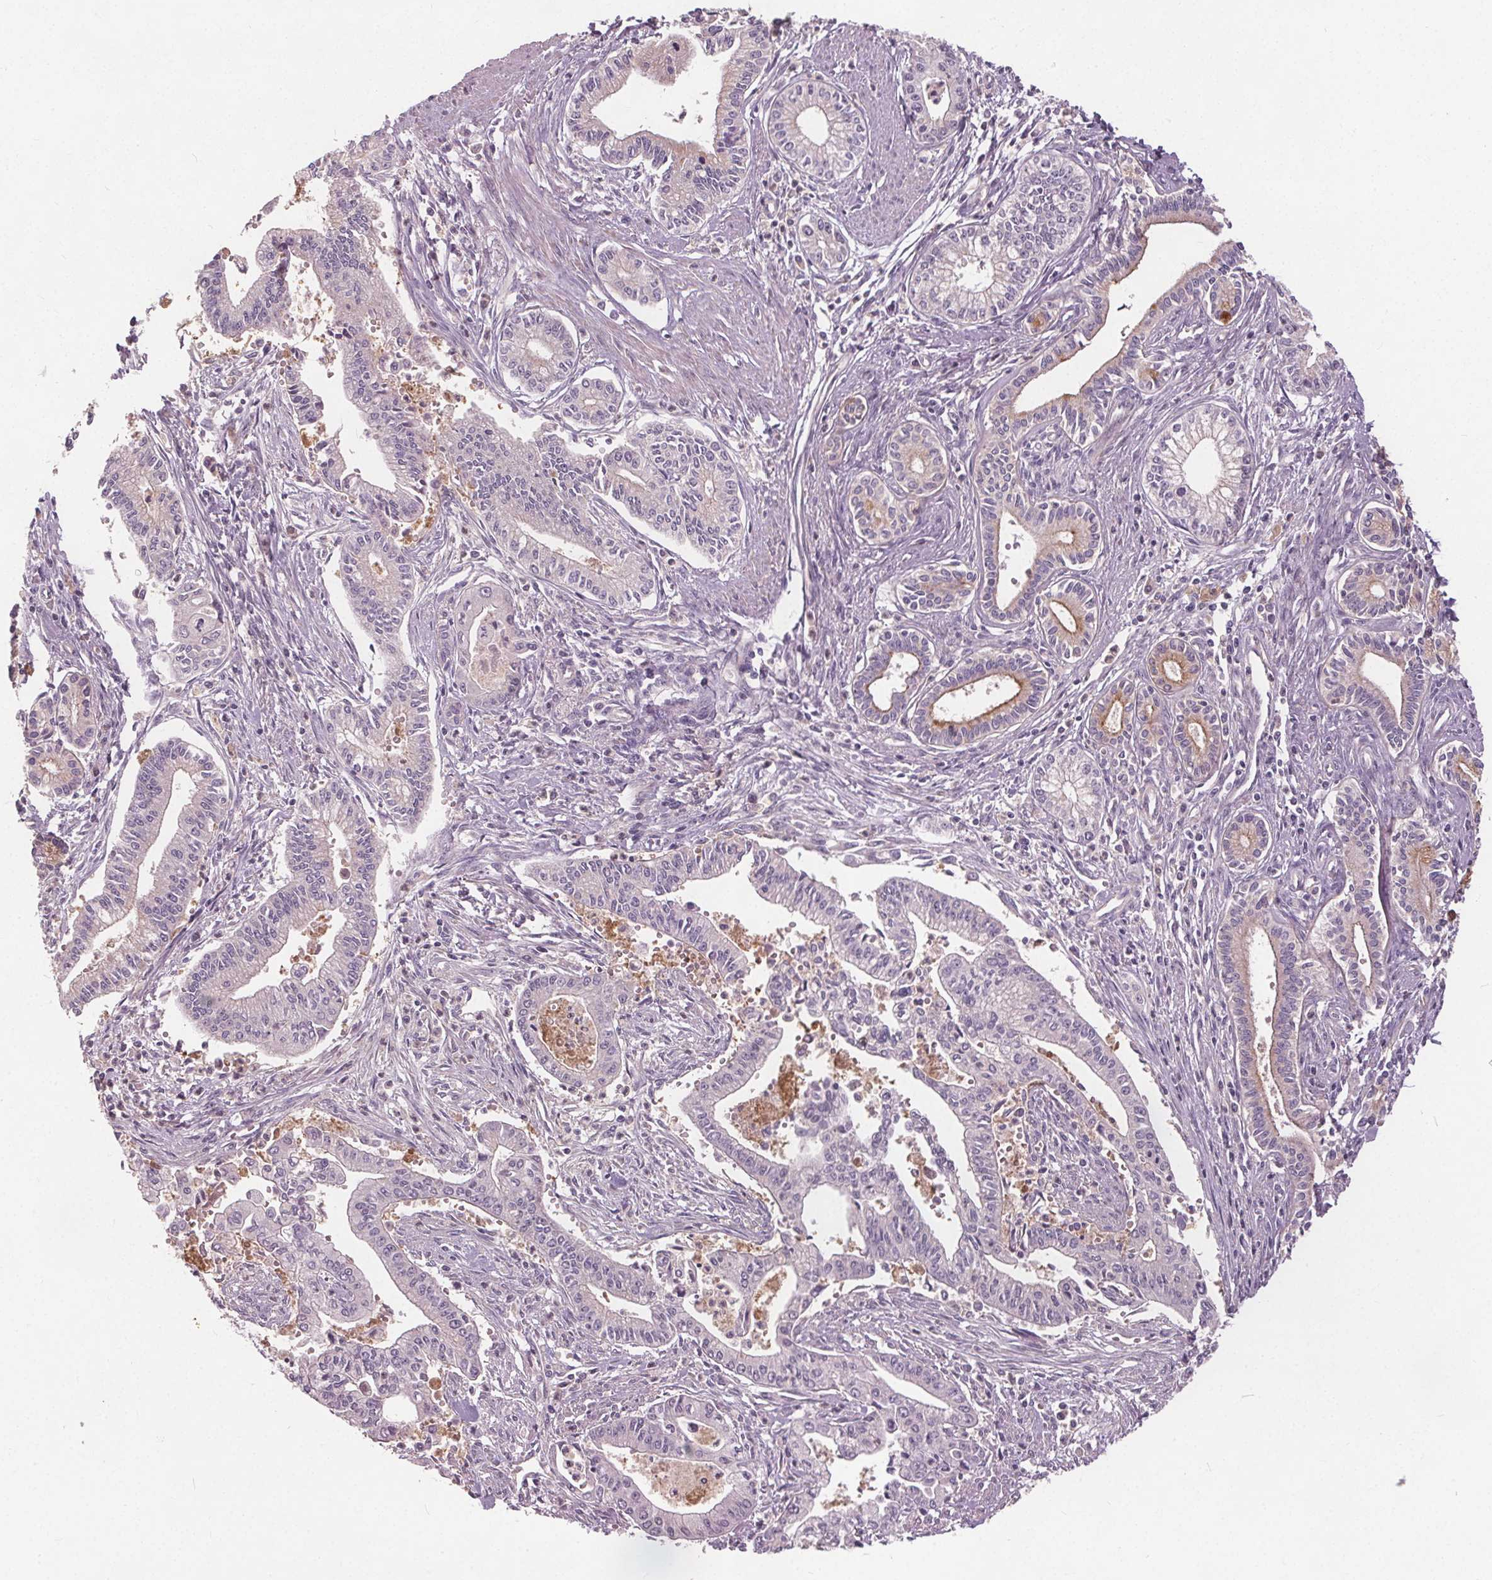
{"staining": {"intensity": "moderate", "quantity": "<25%", "location": "cytoplasmic/membranous"}, "tissue": "pancreatic cancer", "cell_type": "Tumor cells", "image_type": "cancer", "snomed": [{"axis": "morphology", "description": "Adenocarcinoma, NOS"}, {"axis": "topography", "description": "Pancreas"}], "caption": "Human pancreatic cancer (adenocarcinoma) stained with a brown dye shows moderate cytoplasmic/membranous positive staining in about <25% of tumor cells.", "gene": "PDGFD", "patient": {"sex": "female", "age": 65}}